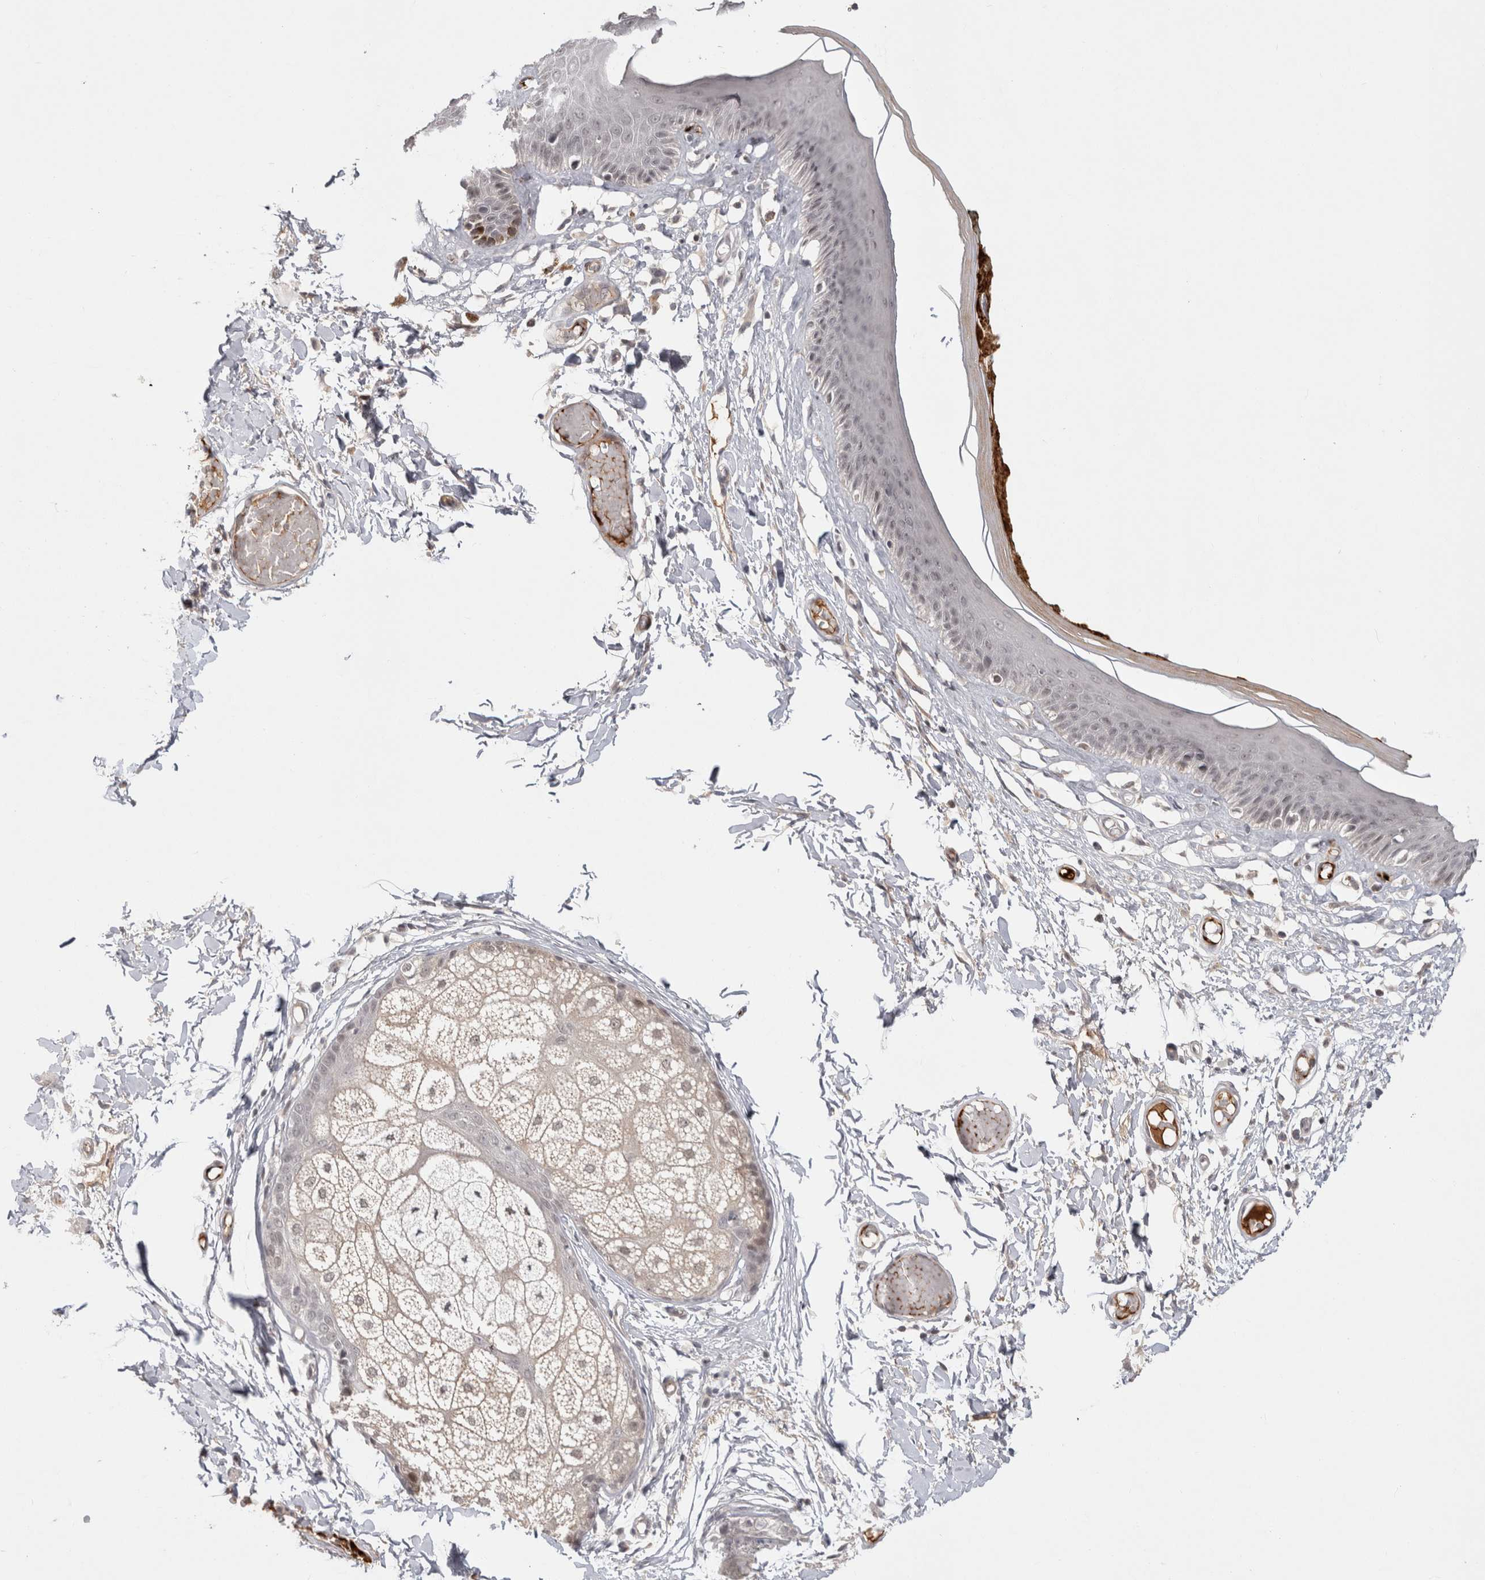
{"staining": {"intensity": "weak", "quantity": "<25%", "location": "cytoplasmic/membranous"}, "tissue": "skin", "cell_type": "Epidermal cells", "image_type": "normal", "snomed": [{"axis": "morphology", "description": "Normal tissue, NOS"}, {"axis": "topography", "description": "Vulva"}], "caption": "A photomicrograph of human skin is negative for staining in epidermal cells.", "gene": "ZNF318", "patient": {"sex": "female", "age": 73}}